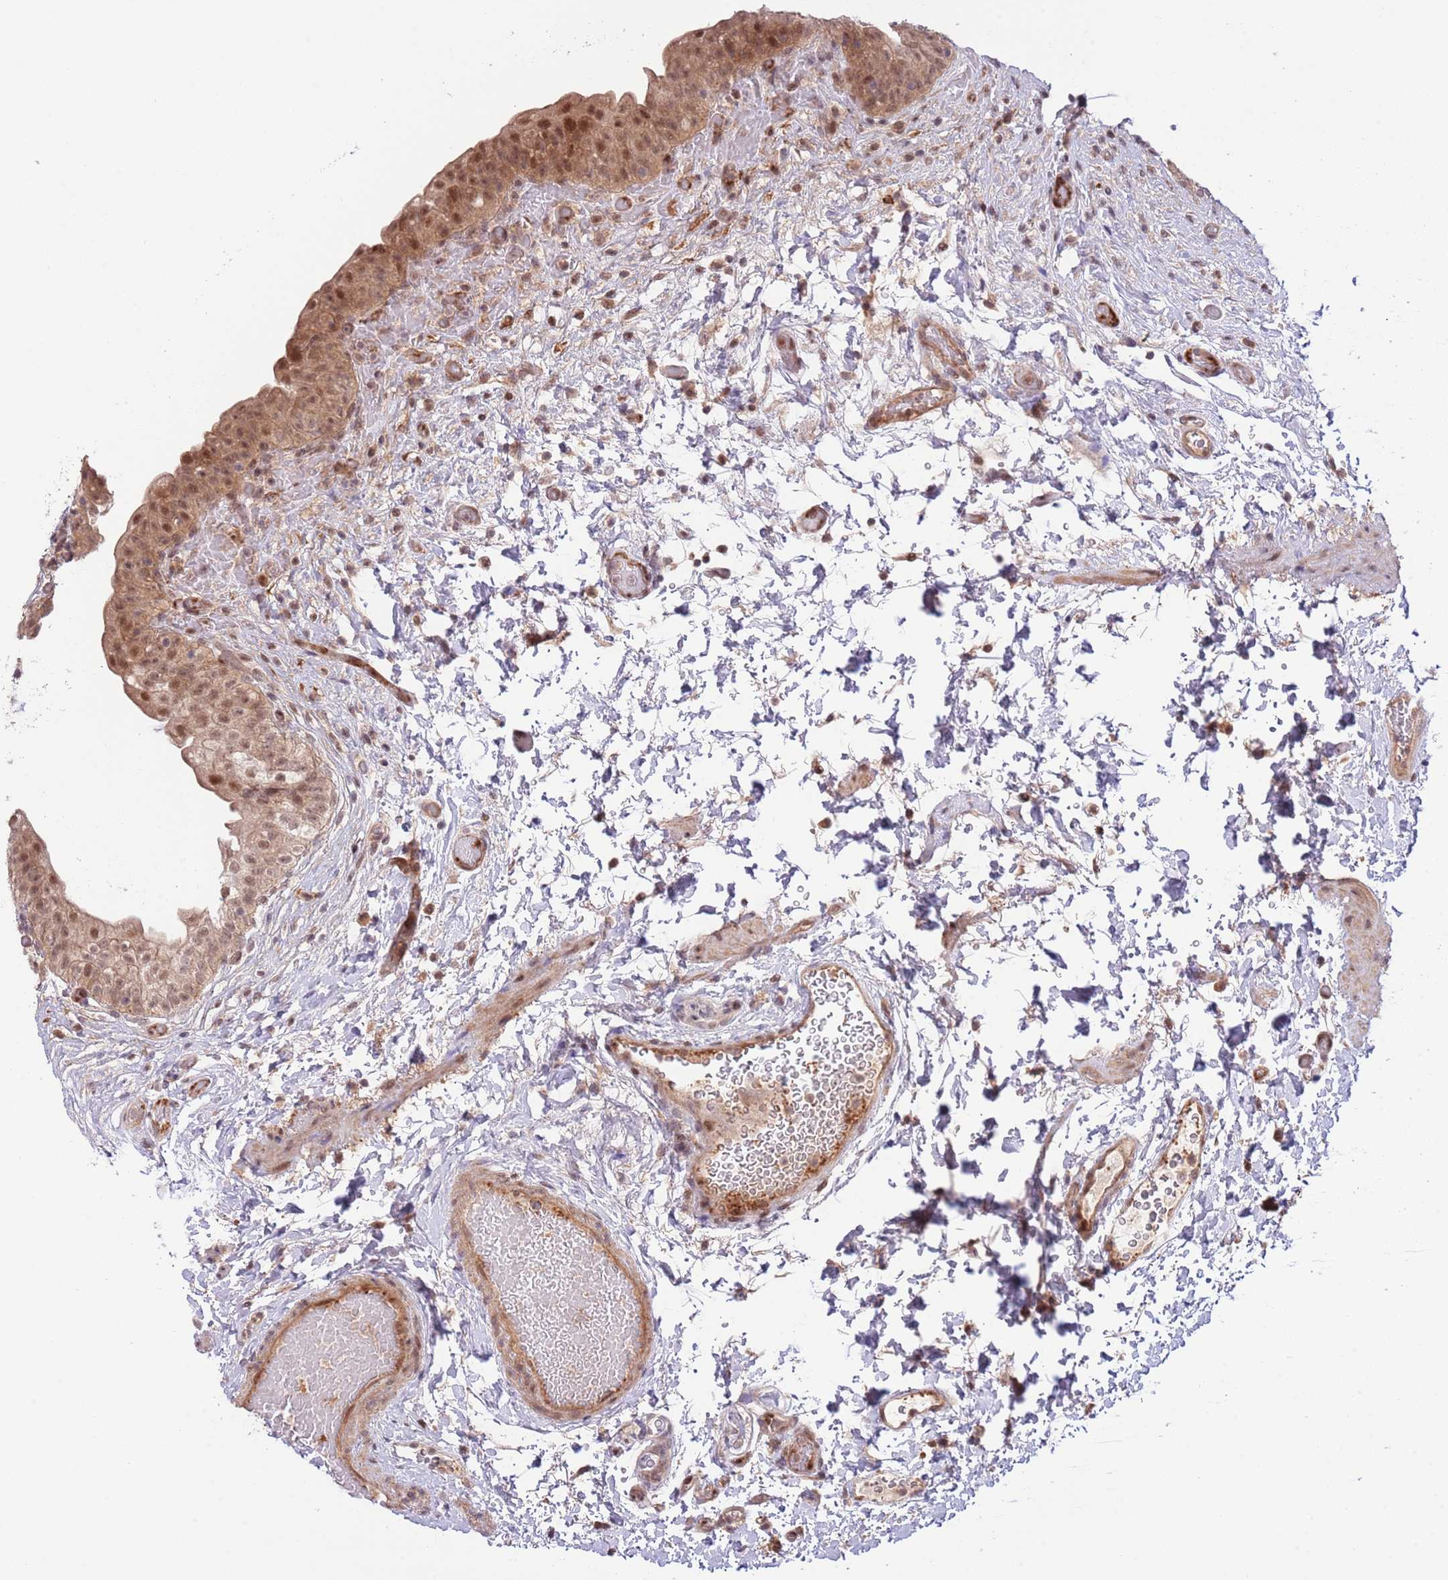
{"staining": {"intensity": "moderate", "quantity": ">75%", "location": "cytoplasmic/membranous,nuclear"}, "tissue": "urinary bladder", "cell_type": "Urothelial cells", "image_type": "normal", "snomed": [{"axis": "morphology", "description": "Normal tissue, NOS"}, {"axis": "topography", "description": "Urinary bladder"}], "caption": "Brown immunohistochemical staining in normal human urinary bladder displays moderate cytoplasmic/membranous,nuclear staining in approximately >75% of urothelial cells.", "gene": "PRR16", "patient": {"sex": "male", "age": 69}}